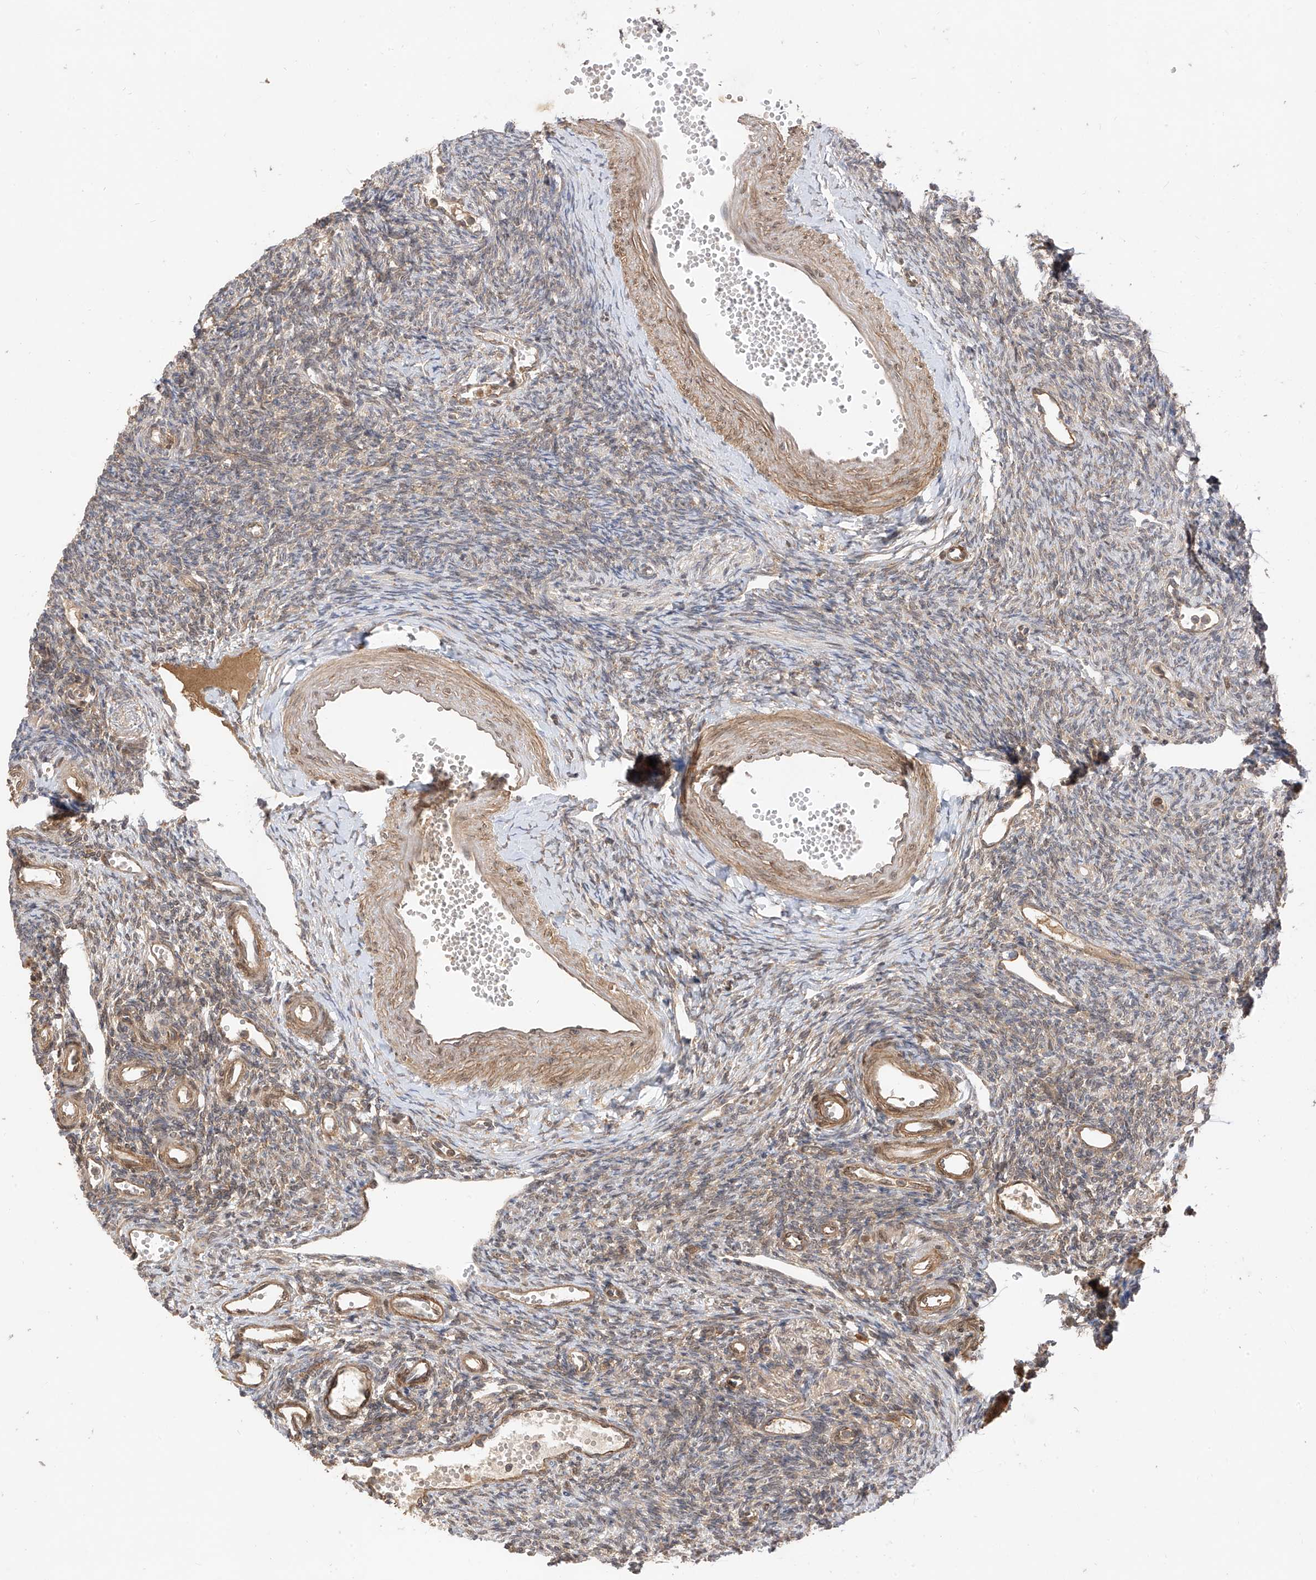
{"staining": {"intensity": "moderate", "quantity": ">75%", "location": "cytoplasmic/membranous"}, "tissue": "ovary", "cell_type": "Follicle cells", "image_type": "normal", "snomed": [{"axis": "morphology", "description": "Normal tissue, NOS"}, {"axis": "morphology", "description": "Cyst, NOS"}, {"axis": "topography", "description": "Ovary"}], "caption": "Immunohistochemistry of normal ovary reveals medium levels of moderate cytoplasmic/membranous staining in approximately >75% of follicle cells.", "gene": "MRTFA", "patient": {"sex": "female", "age": 33}}